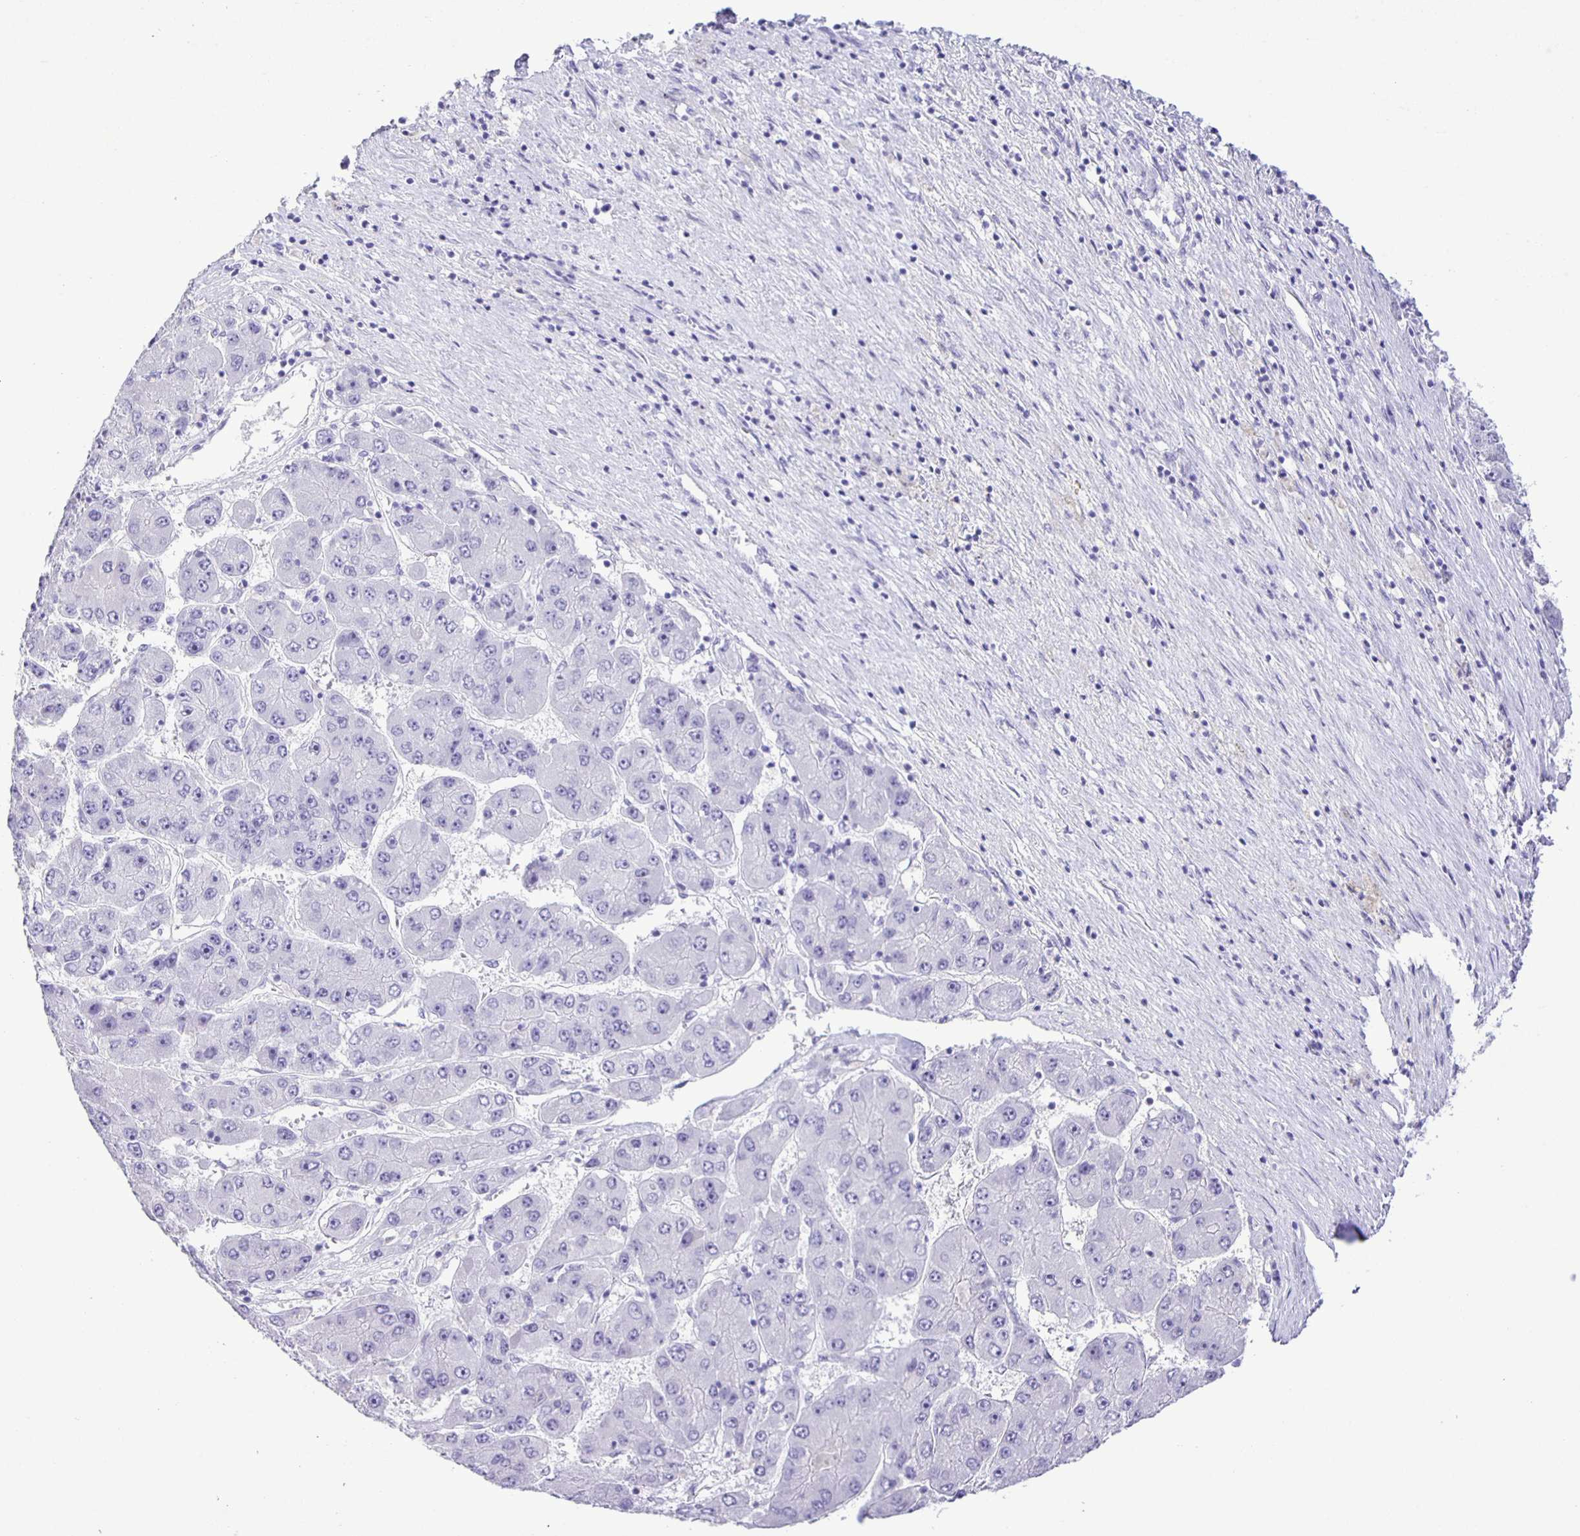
{"staining": {"intensity": "negative", "quantity": "none", "location": "none"}, "tissue": "liver cancer", "cell_type": "Tumor cells", "image_type": "cancer", "snomed": [{"axis": "morphology", "description": "Carcinoma, Hepatocellular, NOS"}, {"axis": "topography", "description": "Liver"}], "caption": "Tumor cells are negative for brown protein staining in liver cancer.", "gene": "EZHIP", "patient": {"sex": "female", "age": 61}}